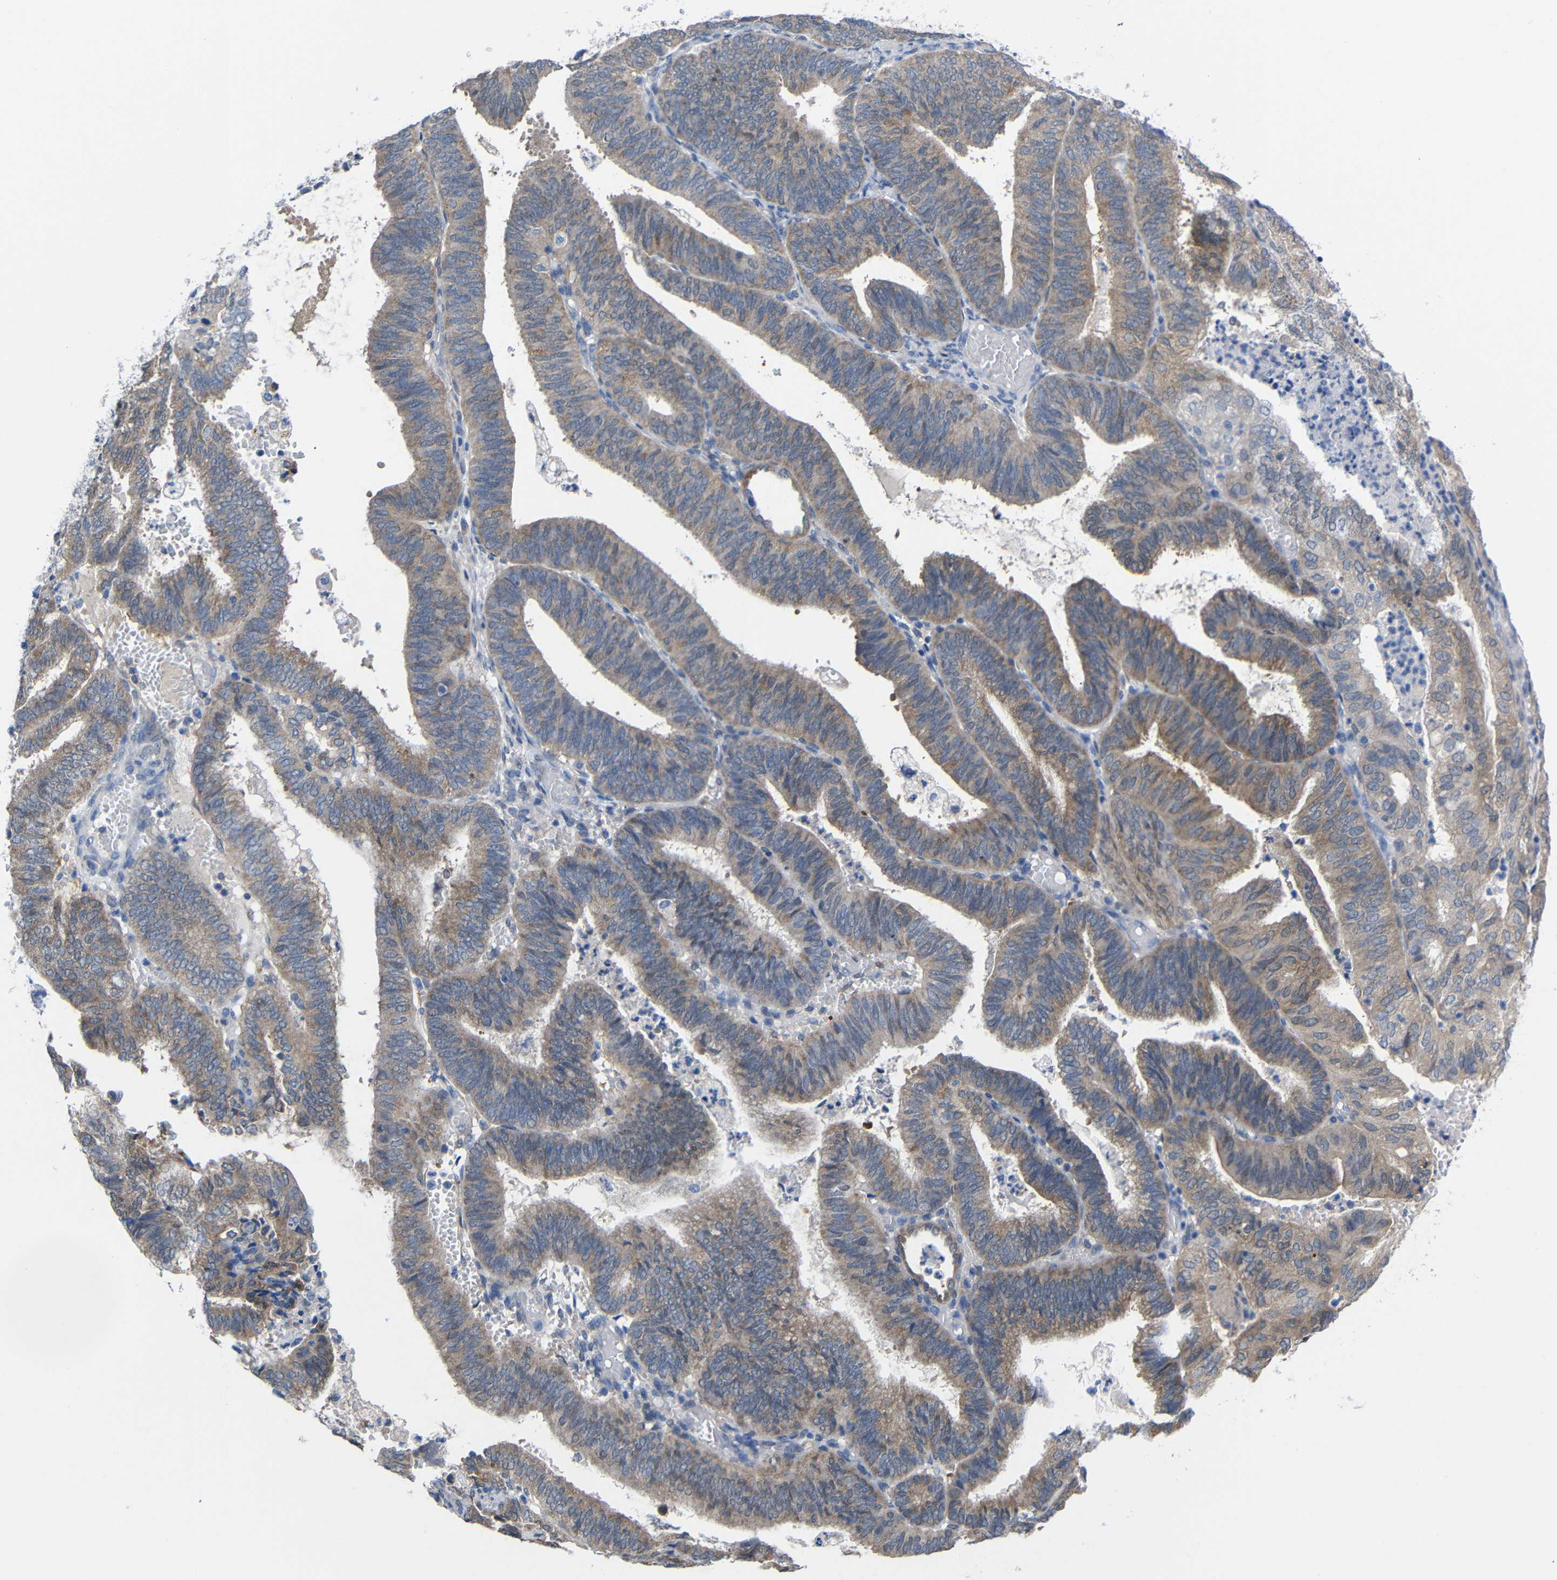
{"staining": {"intensity": "moderate", "quantity": ">75%", "location": "cytoplasmic/membranous"}, "tissue": "endometrial cancer", "cell_type": "Tumor cells", "image_type": "cancer", "snomed": [{"axis": "morphology", "description": "Adenocarcinoma, NOS"}, {"axis": "topography", "description": "Uterus"}], "caption": "Protein expression analysis of human adenocarcinoma (endometrial) reveals moderate cytoplasmic/membranous expression in about >75% of tumor cells.", "gene": "PEBP1", "patient": {"sex": "female", "age": 60}}